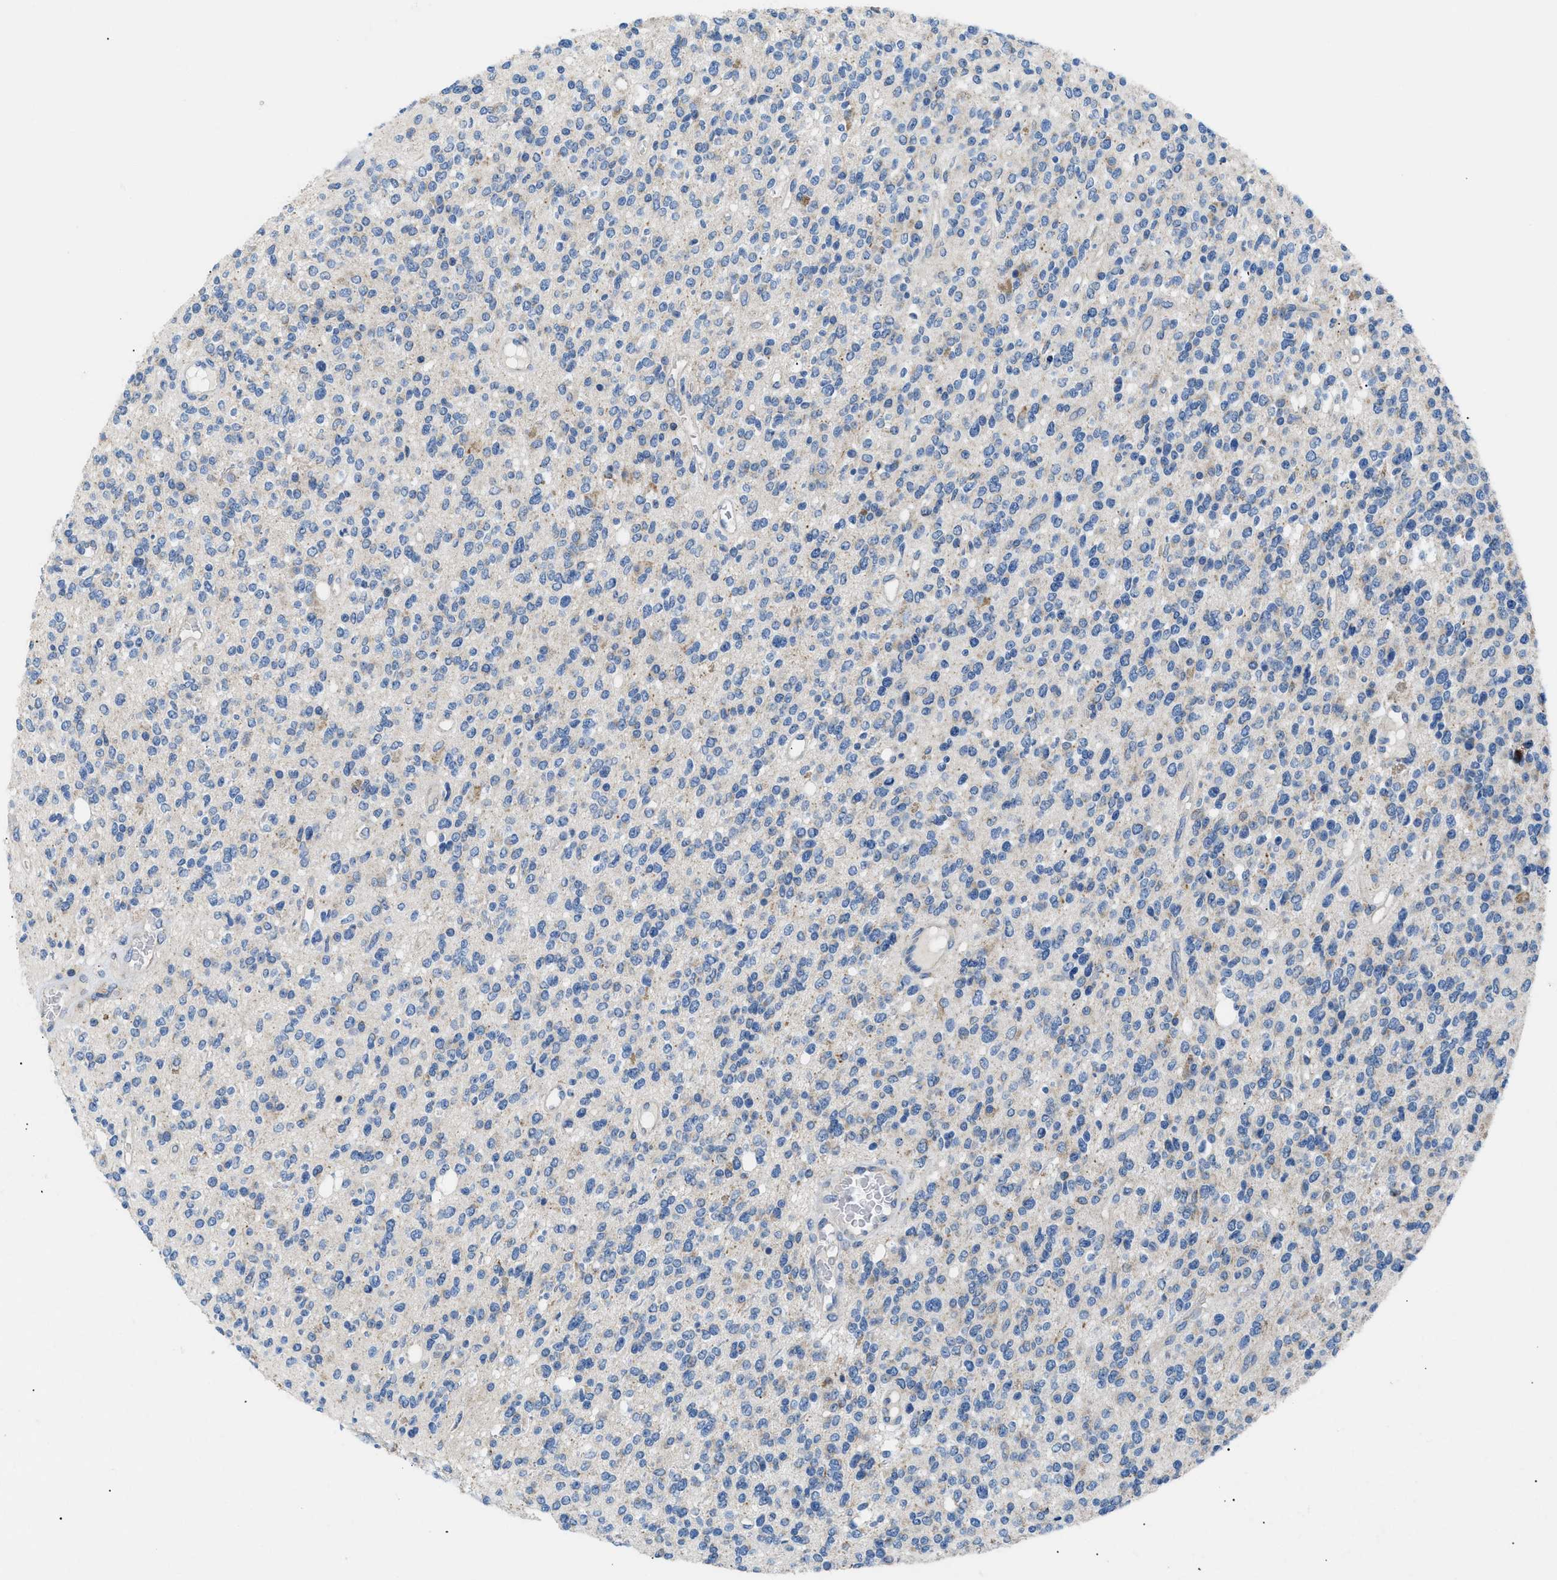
{"staining": {"intensity": "negative", "quantity": "none", "location": "none"}, "tissue": "glioma", "cell_type": "Tumor cells", "image_type": "cancer", "snomed": [{"axis": "morphology", "description": "Glioma, malignant, High grade"}, {"axis": "topography", "description": "Brain"}], "caption": "IHC histopathology image of neoplastic tissue: human malignant glioma (high-grade) stained with DAB shows no significant protein expression in tumor cells.", "gene": "ILDR1", "patient": {"sex": "male", "age": 34}}